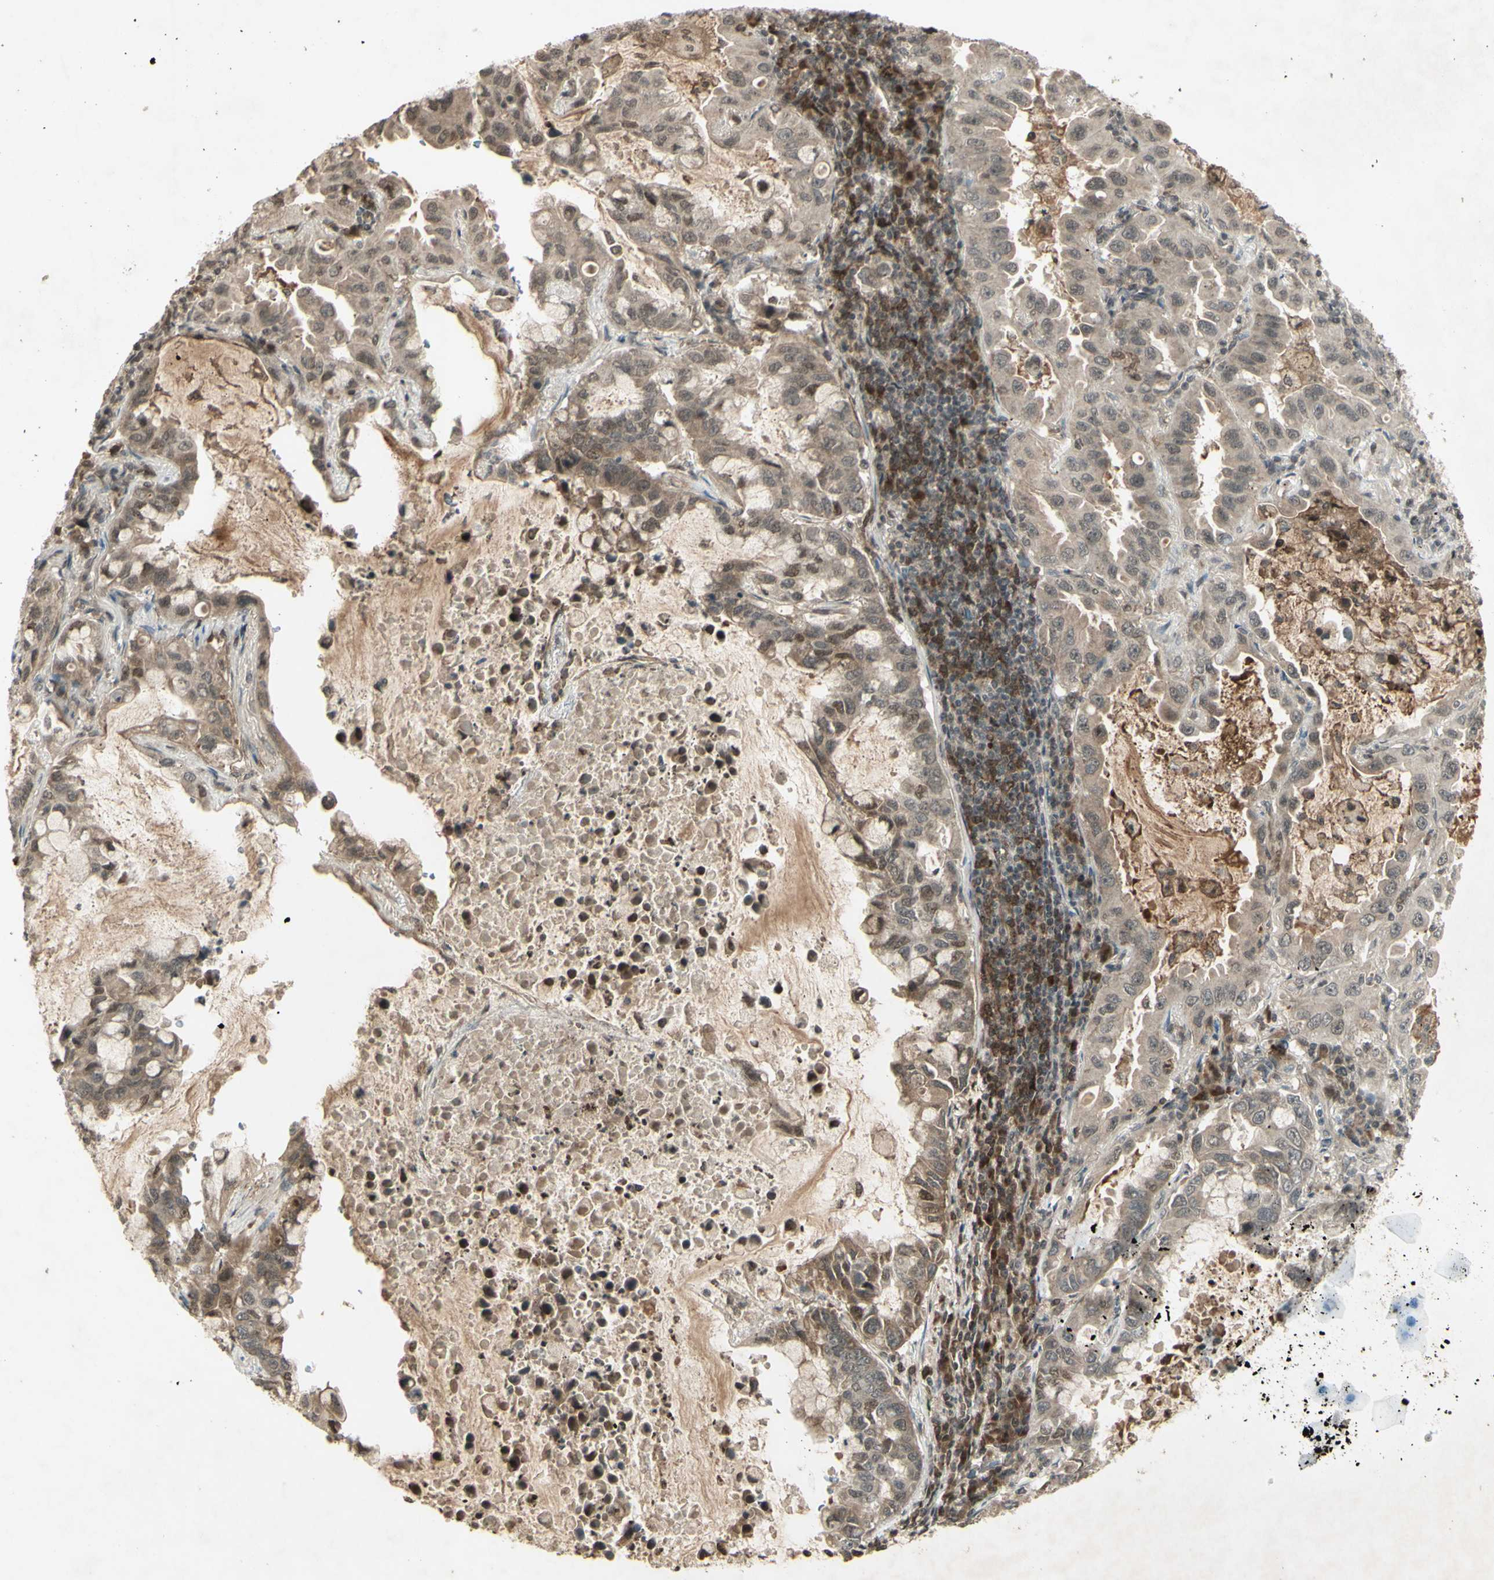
{"staining": {"intensity": "weak", "quantity": ">75%", "location": "cytoplasmic/membranous"}, "tissue": "lung cancer", "cell_type": "Tumor cells", "image_type": "cancer", "snomed": [{"axis": "morphology", "description": "Adenocarcinoma, NOS"}, {"axis": "topography", "description": "Lung"}], "caption": "The micrograph reveals immunohistochemical staining of adenocarcinoma (lung). There is weak cytoplasmic/membranous expression is identified in approximately >75% of tumor cells. The protein of interest is shown in brown color, while the nuclei are stained blue.", "gene": "BLNK", "patient": {"sex": "male", "age": 64}}